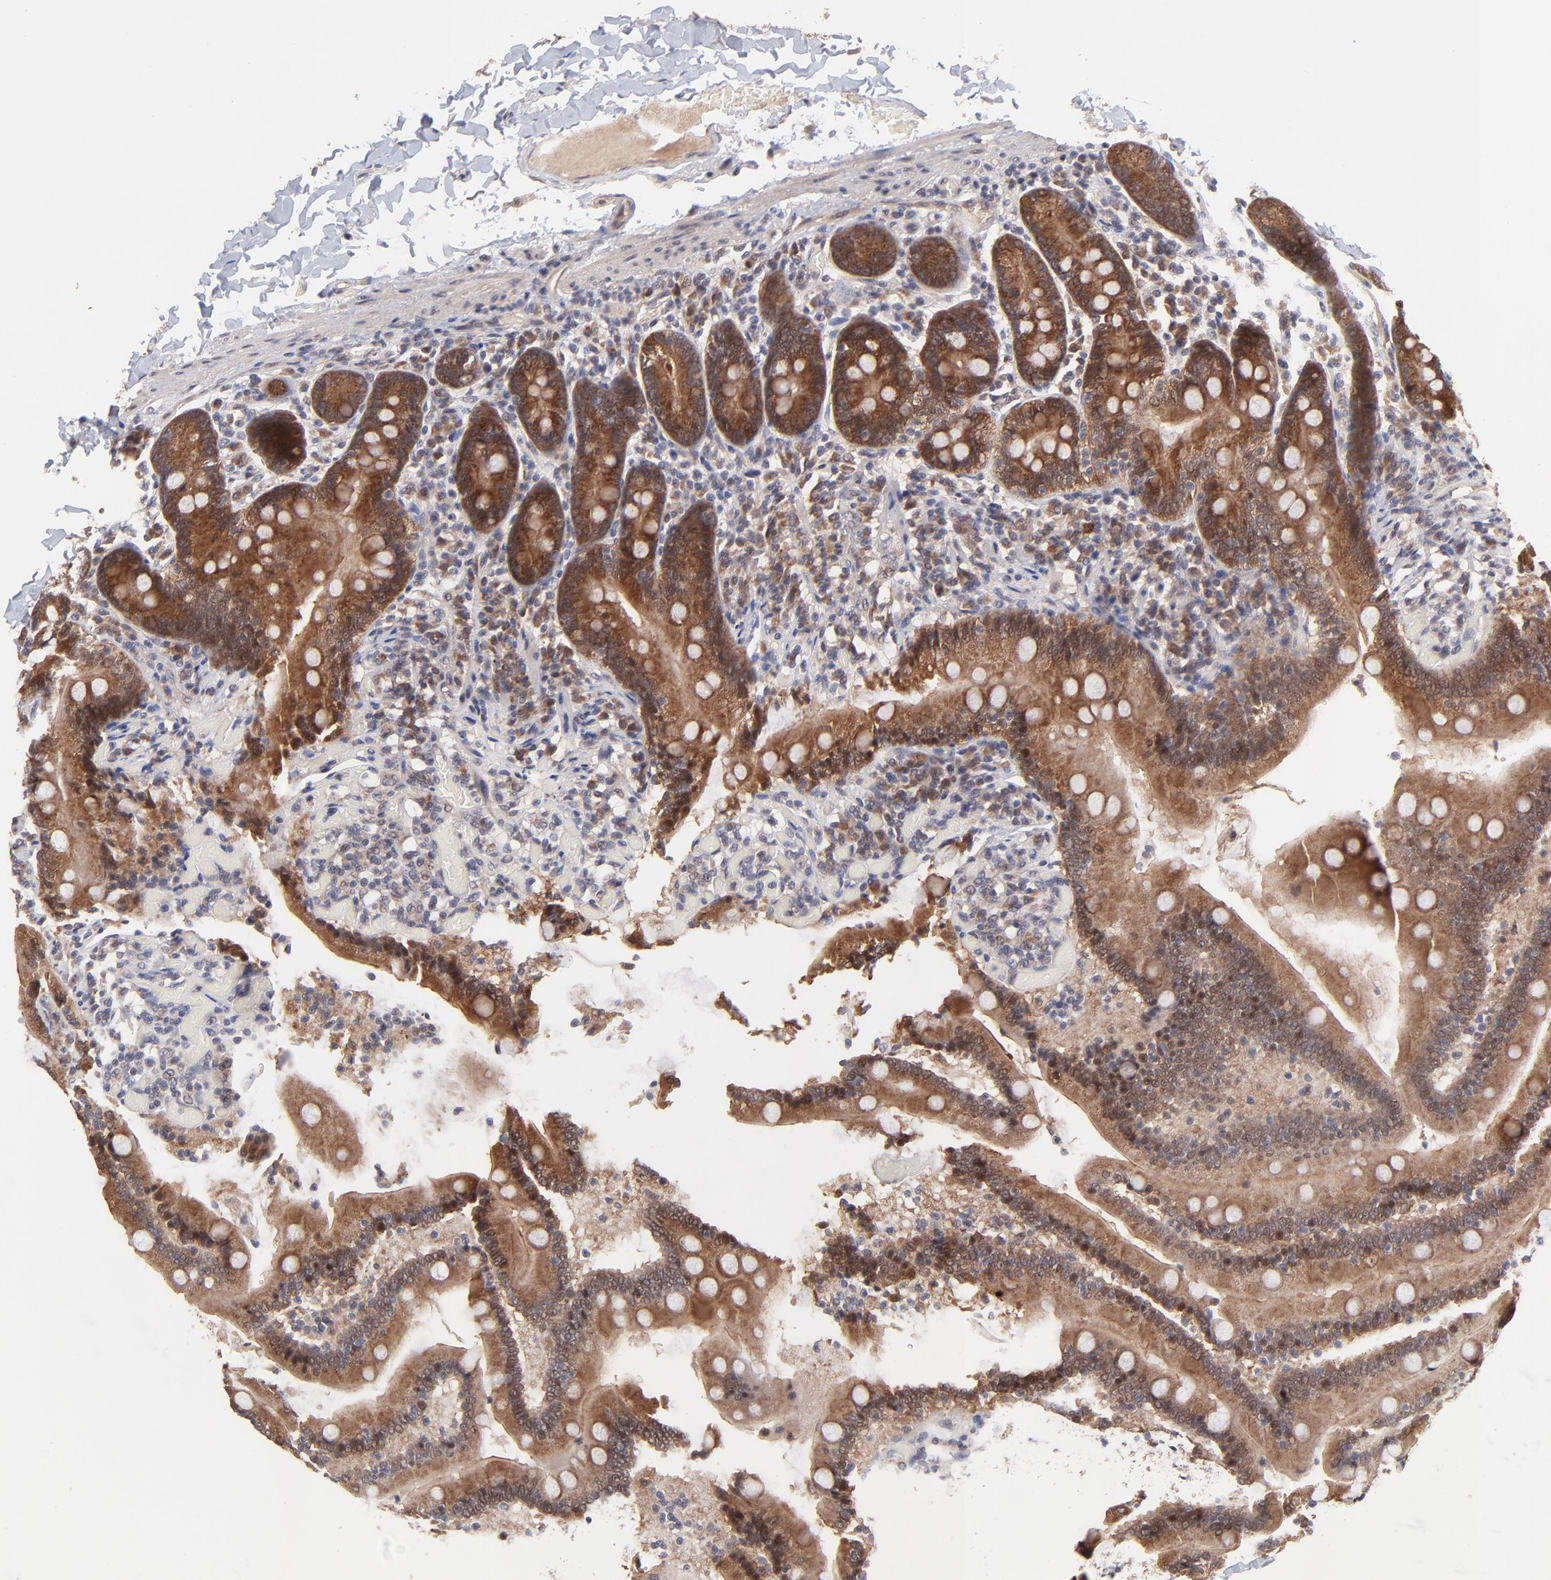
{"staining": {"intensity": "strong", "quantity": ">75%", "location": "cytoplasmic/membranous"}, "tissue": "duodenum", "cell_type": "Glandular cells", "image_type": "normal", "snomed": [{"axis": "morphology", "description": "Normal tissue, NOS"}, {"axis": "topography", "description": "Duodenum"}], "caption": "Duodenum stained with immunohistochemistry shows strong cytoplasmic/membranous staining in approximately >75% of glandular cells. The staining was performed using DAB to visualize the protein expression in brown, while the nuclei were stained in blue with hematoxylin (Magnification: 20x).", "gene": "BAIAP2L2", "patient": {"sex": "male", "age": 66}}